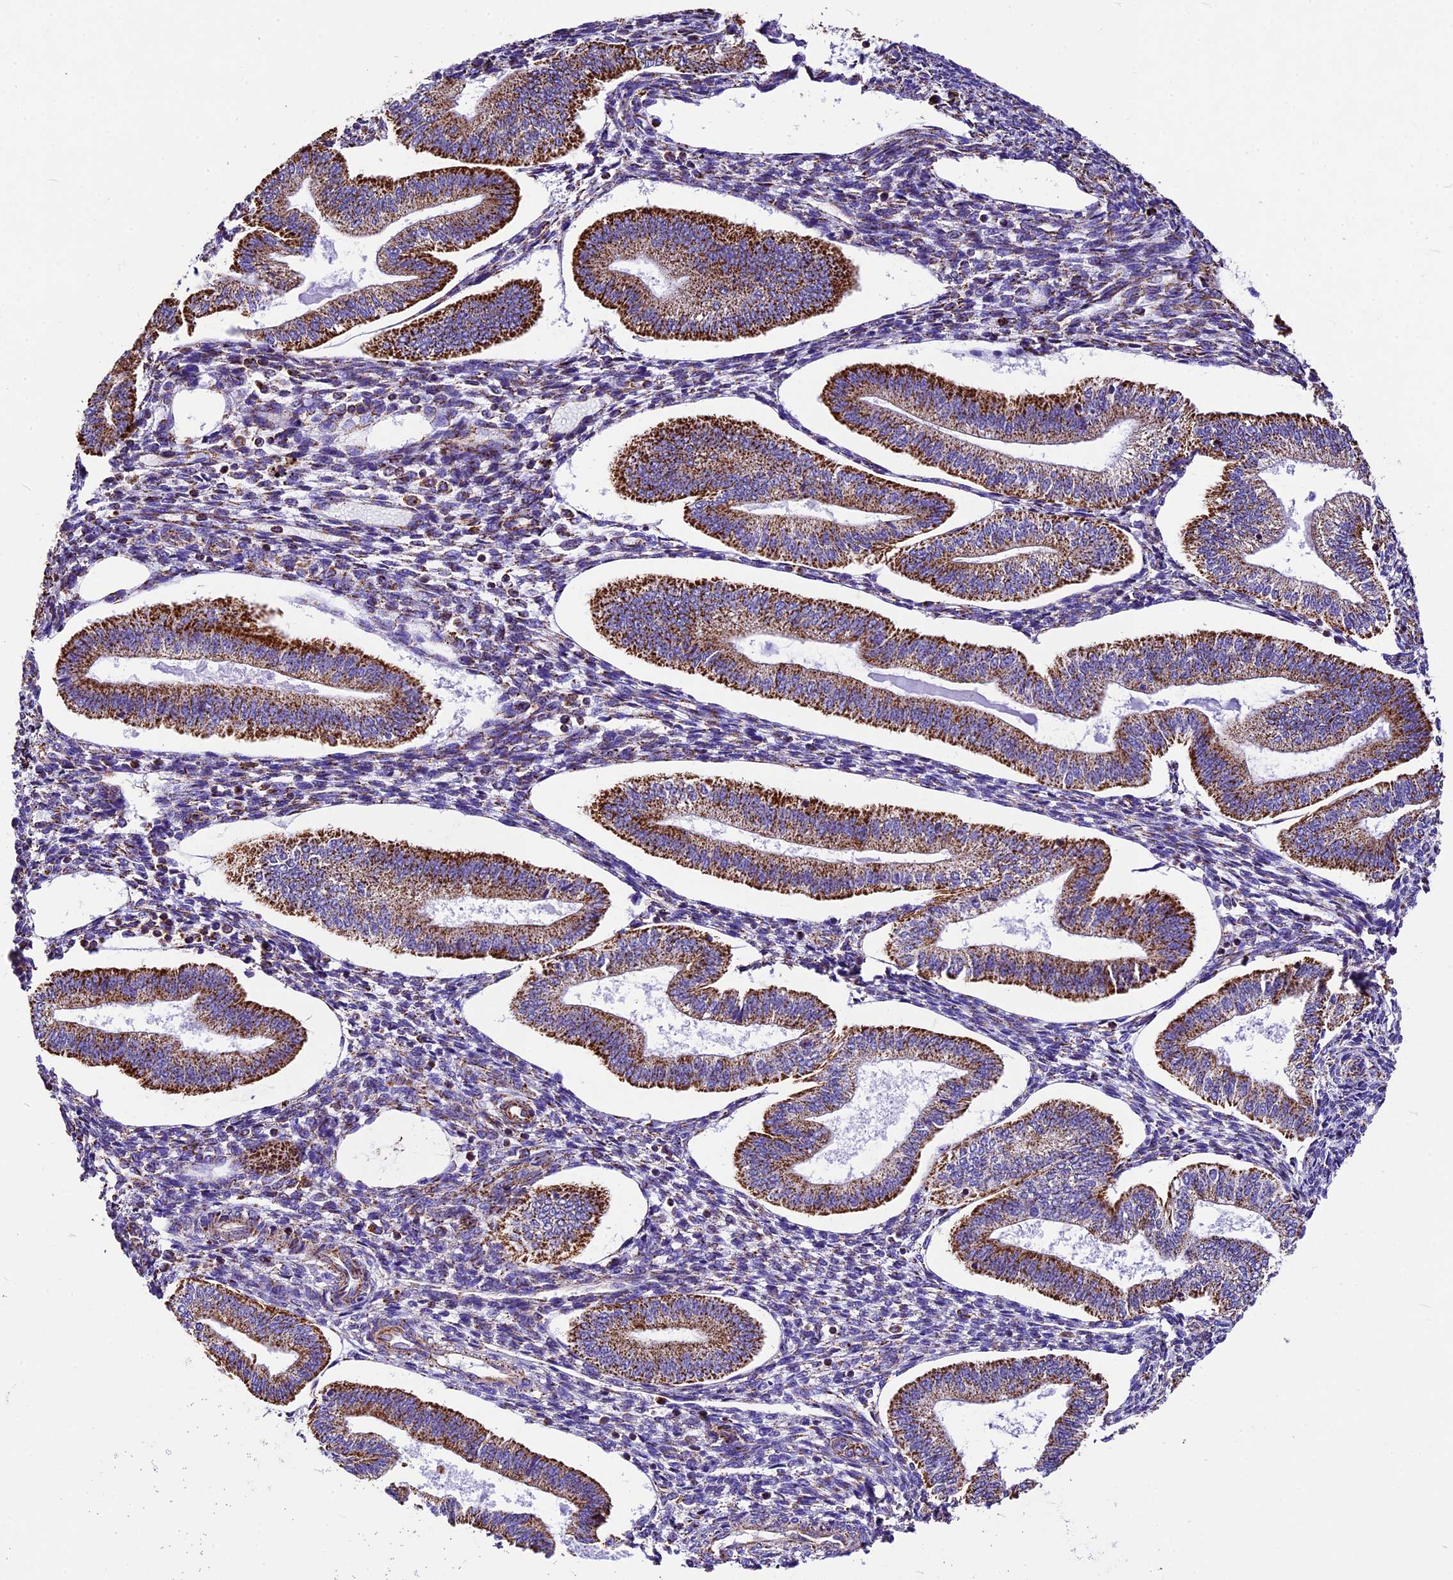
{"staining": {"intensity": "moderate", "quantity": ">75%", "location": "cytoplasmic/membranous"}, "tissue": "endometrium", "cell_type": "Cells in endometrial stroma", "image_type": "normal", "snomed": [{"axis": "morphology", "description": "Normal tissue, NOS"}, {"axis": "topography", "description": "Endometrium"}], "caption": "Protein staining of benign endometrium reveals moderate cytoplasmic/membranous expression in approximately >75% of cells in endometrial stroma. The protein of interest is stained brown, and the nuclei are stained in blue (DAB IHC with brightfield microscopy, high magnification).", "gene": "DCAF5", "patient": {"sex": "female", "age": 34}}